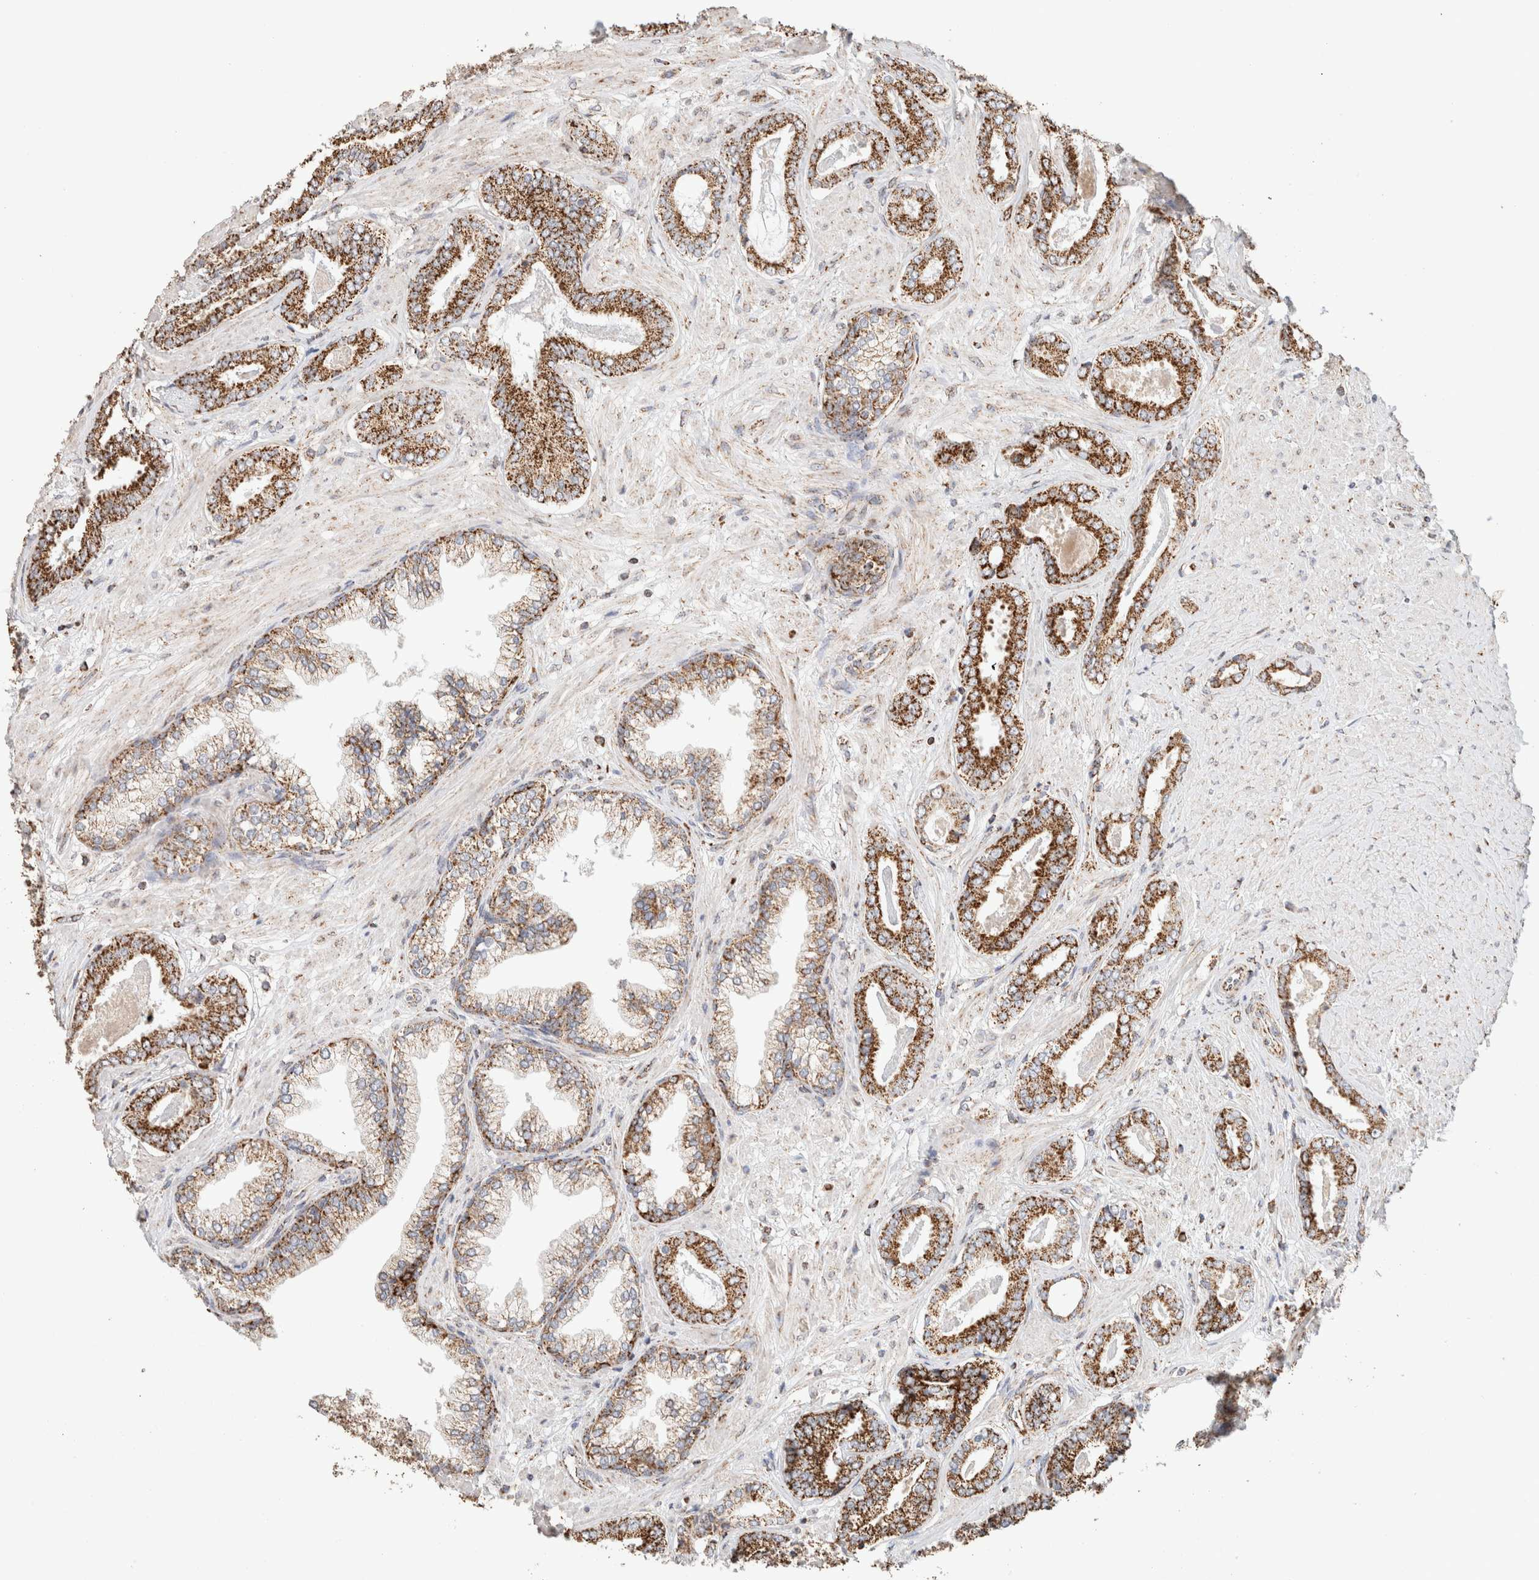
{"staining": {"intensity": "strong", "quantity": ">75%", "location": "cytoplasmic/membranous"}, "tissue": "prostate cancer", "cell_type": "Tumor cells", "image_type": "cancer", "snomed": [{"axis": "morphology", "description": "Adenocarcinoma, Low grade"}, {"axis": "topography", "description": "Prostate"}], "caption": "This micrograph shows adenocarcinoma (low-grade) (prostate) stained with immunohistochemistry to label a protein in brown. The cytoplasmic/membranous of tumor cells show strong positivity for the protein. Nuclei are counter-stained blue.", "gene": "C1QBP", "patient": {"sex": "male", "age": 71}}